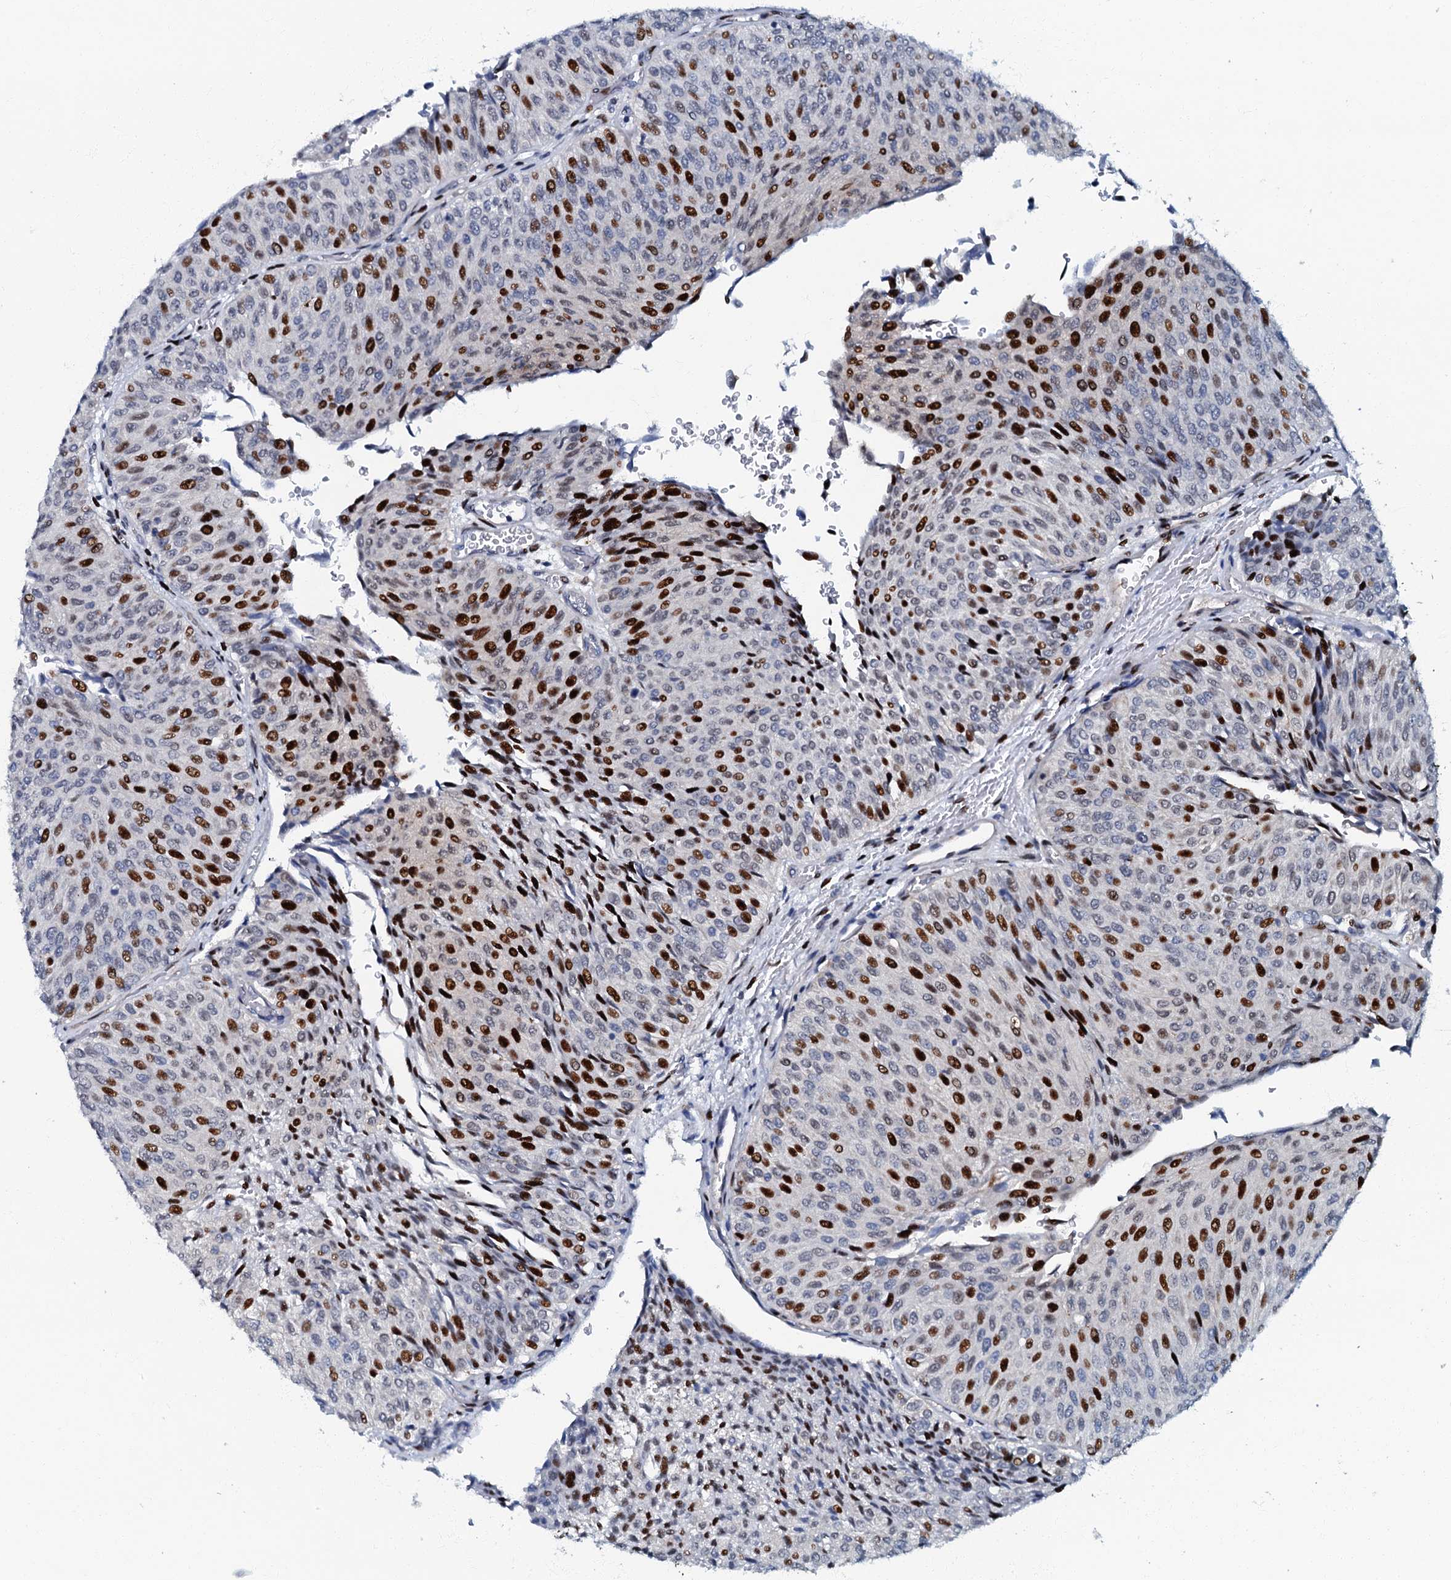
{"staining": {"intensity": "strong", "quantity": "25%-75%", "location": "nuclear"}, "tissue": "urothelial cancer", "cell_type": "Tumor cells", "image_type": "cancer", "snomed": [{"axis": "morphology", "description": "Urothelial carcinoma, Low grade"}, {"axis": "topography", "description": "Urinary bladder"}], "caption": "Immunohistochemical staining of urothelial carcinoma (low-grade) demonstrates high levels of strong nuclear staining in about 25%-75% of tumor cells.", "gene": "MFSD5", "patient": {"sex": "male", "age": 78}}